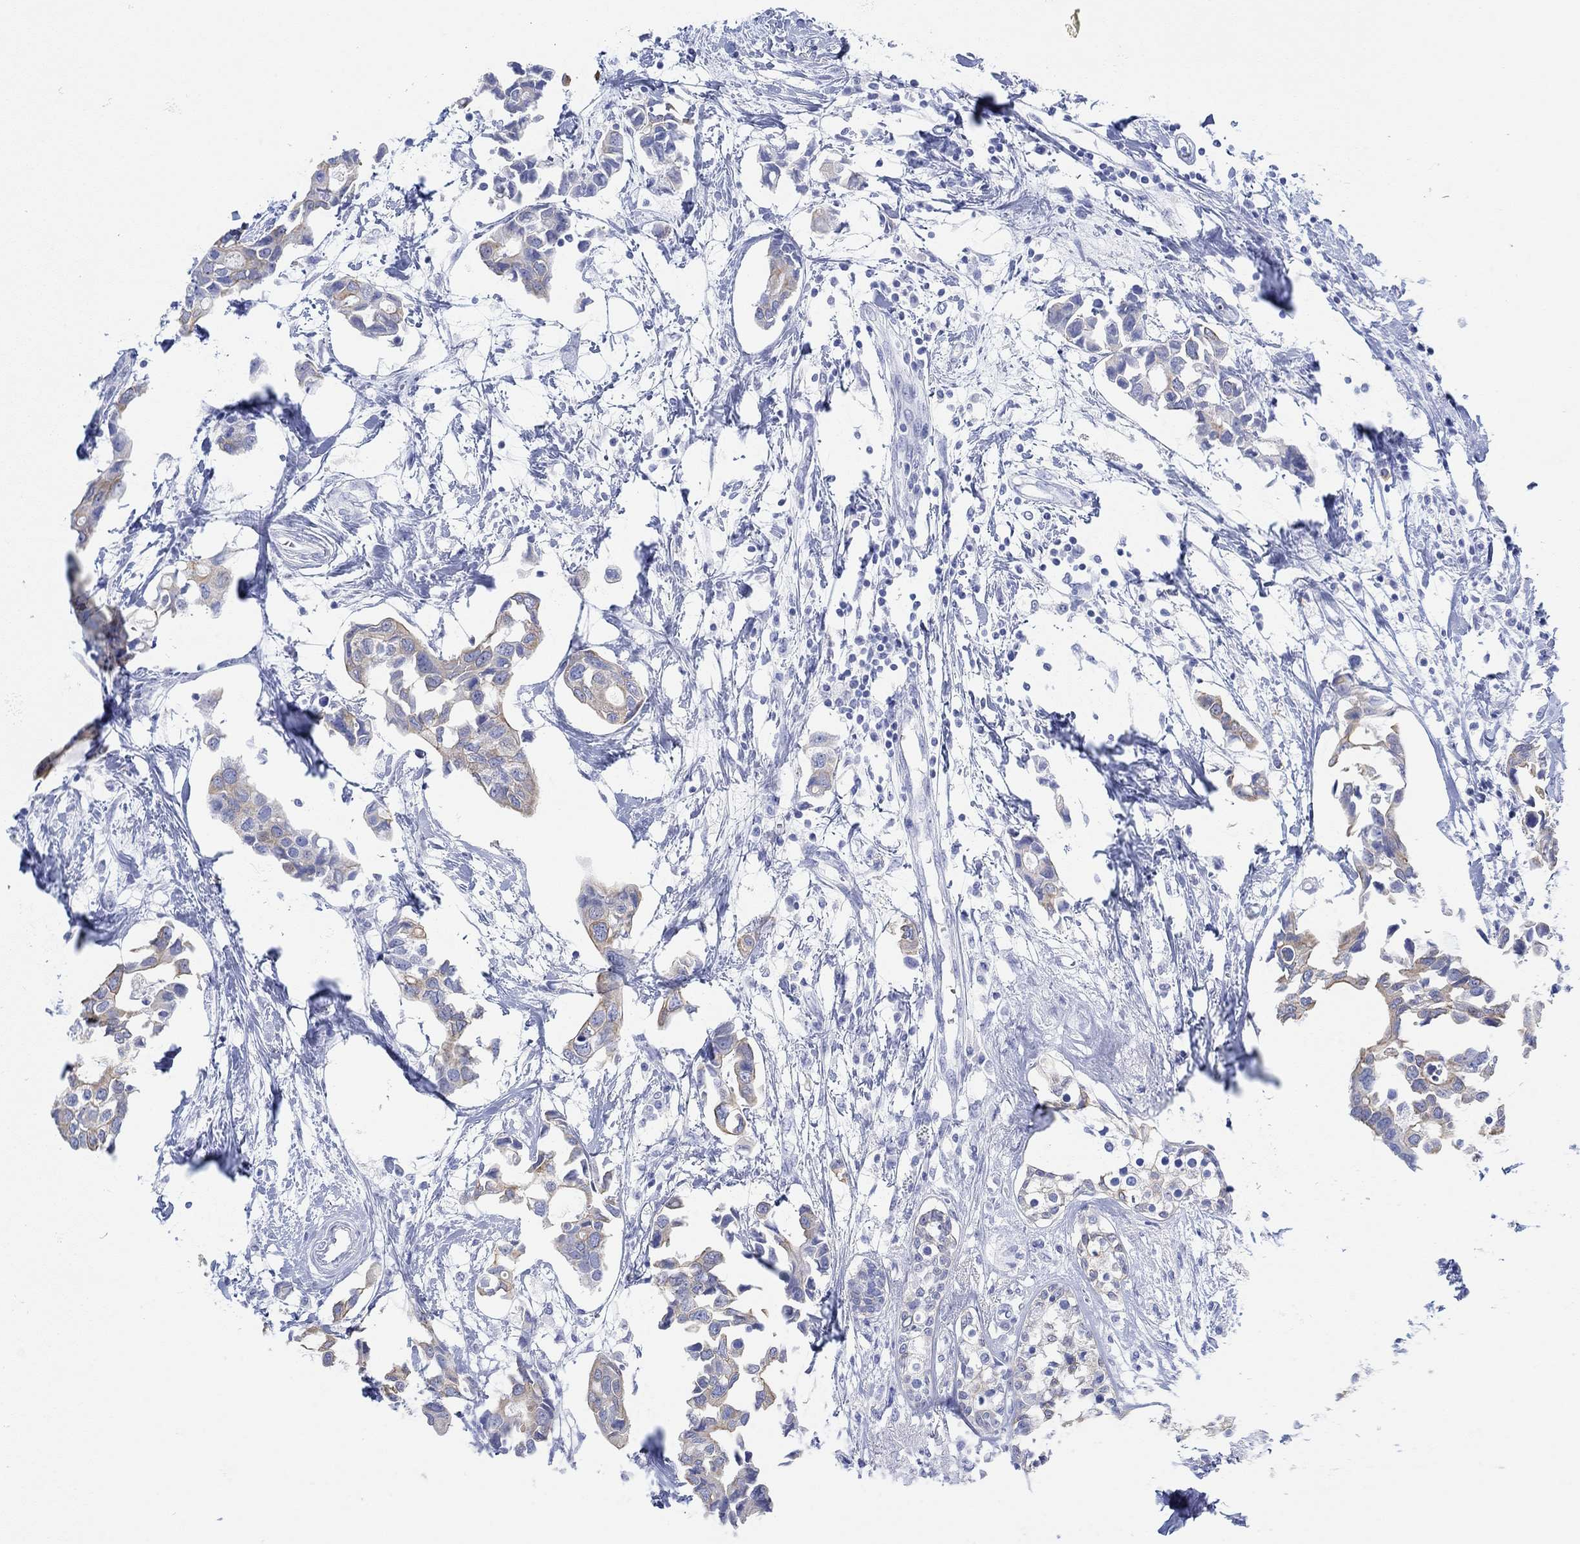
{"staining": {"intensity": "moderate", "quantity": "<25%", "location": "cytoplasmic/membranous"}, "tissue": "breast cancer", "cell_type": "Tumor cells", "image_type": "cancer", "snomed": [{"axis": "morphology", "description": "Duct carcinoma"}, {"axis": "topography", "description": "Breast"}], "caption": "Protein positivity by immunohistochemistry (IHC) demonstrates moderate cytoplasmic/membranous expression in about <25% of tumor cells in breast cancer.", "gene": "AK8", "patient": {"sex": "female", "age": 83}}